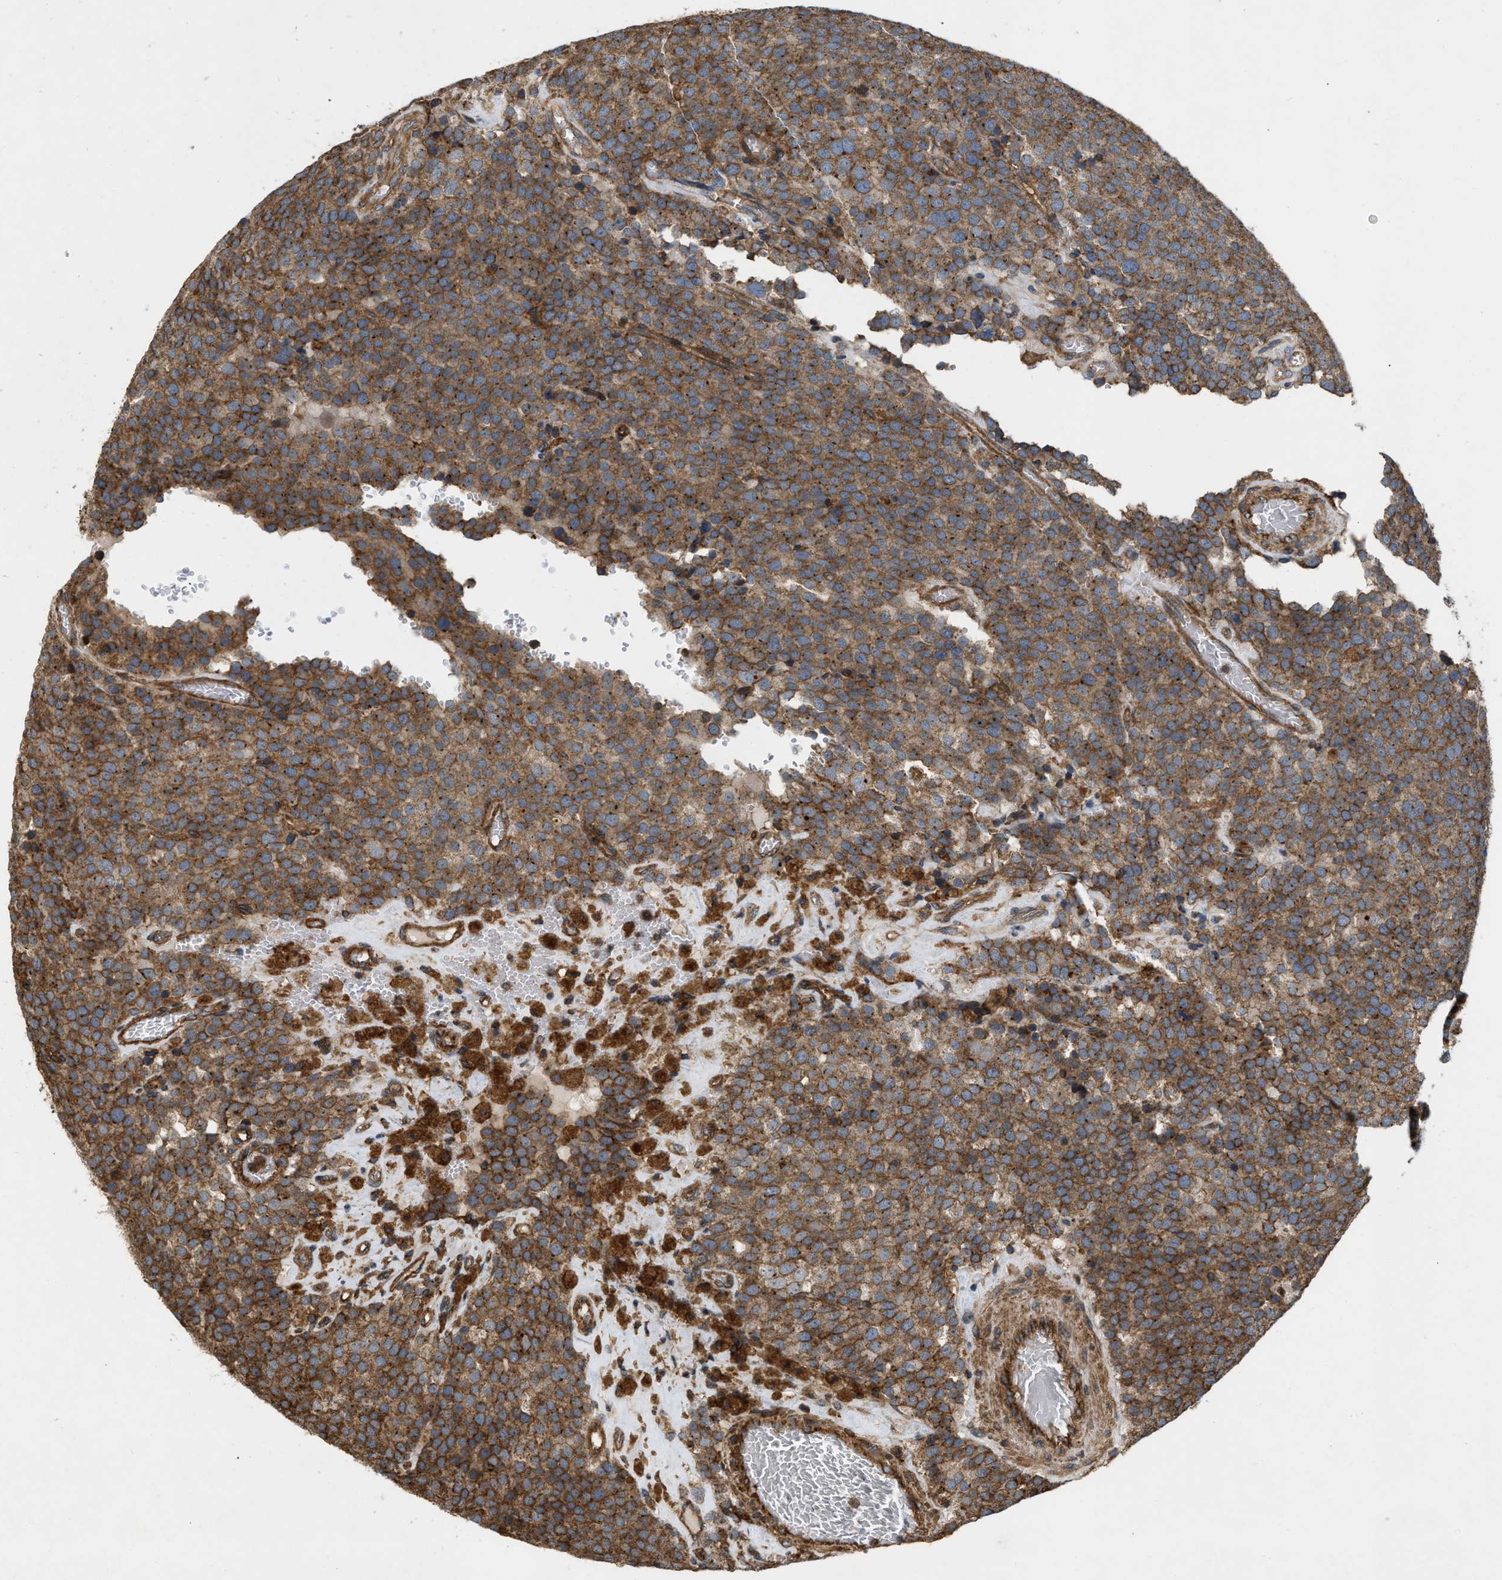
{"staining": {"intensity": "moderate", "quantity": ">75%", "location": "cytoplasmic/membranous"}, "tissue": "testis cancer", "cell_type": "Tumor cells", "image_type": "cancer", "snomed": [{"axis": "morphology", "description": "Normal tissue, NOS"}, {"axis": "morphology", "description": "Seminoma, NOS"}, {"axis": "topography", "description": "Testis"}], "caption": "Moderate cytoplasmic/membranous expression is identified in about >75% of tumor cells in testis cancer (seminoma). (brown staining indicates protein expression, while blue staining denotes nuclei).", "gene": "GNB4", "patient": {"sex": "male", "age": 71}}